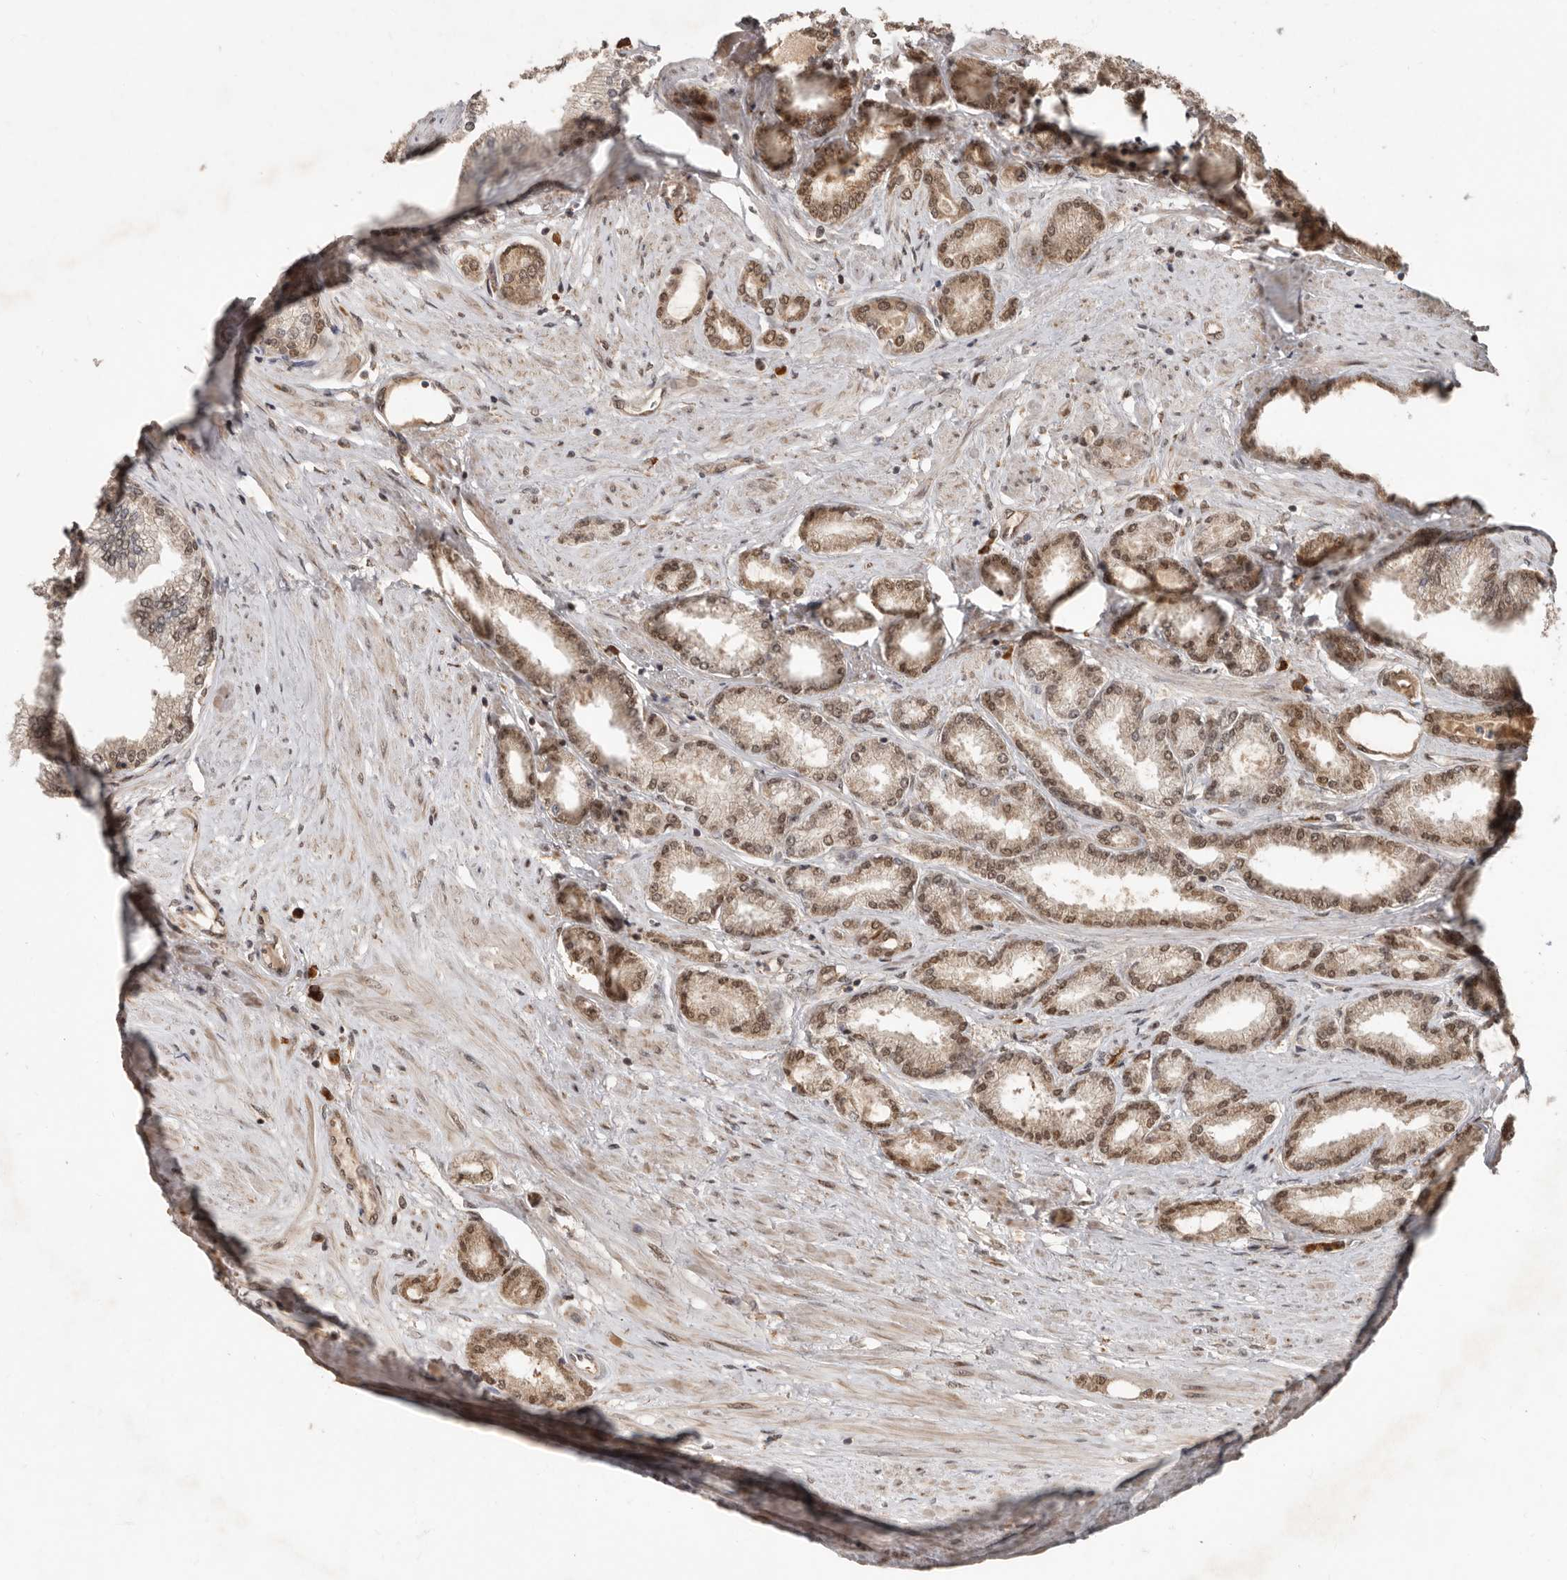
{"staining": {"intensity": "moderate", "quantity": ">75%", "location": "cytoplasmic/membranous,nuclear"}, "tissue": "prostate cancer", "cell_type": "Tumor cells", "image_type": "cancer", "snomed": [{"axis": "morphology", "description": "Adenocarcinoma, Low grade"}, {"axis": "topography", "description": "Prostate"}], "caption": "This is an image of immunohistochemistry staining of prostate low-grade adenocarcinoma, which shows moderate expression in the cytoplasmic/membranous and nuclear of tumor cells.", "gene": "LRGUK", "patient": {"sex": "male", "age": 63}}